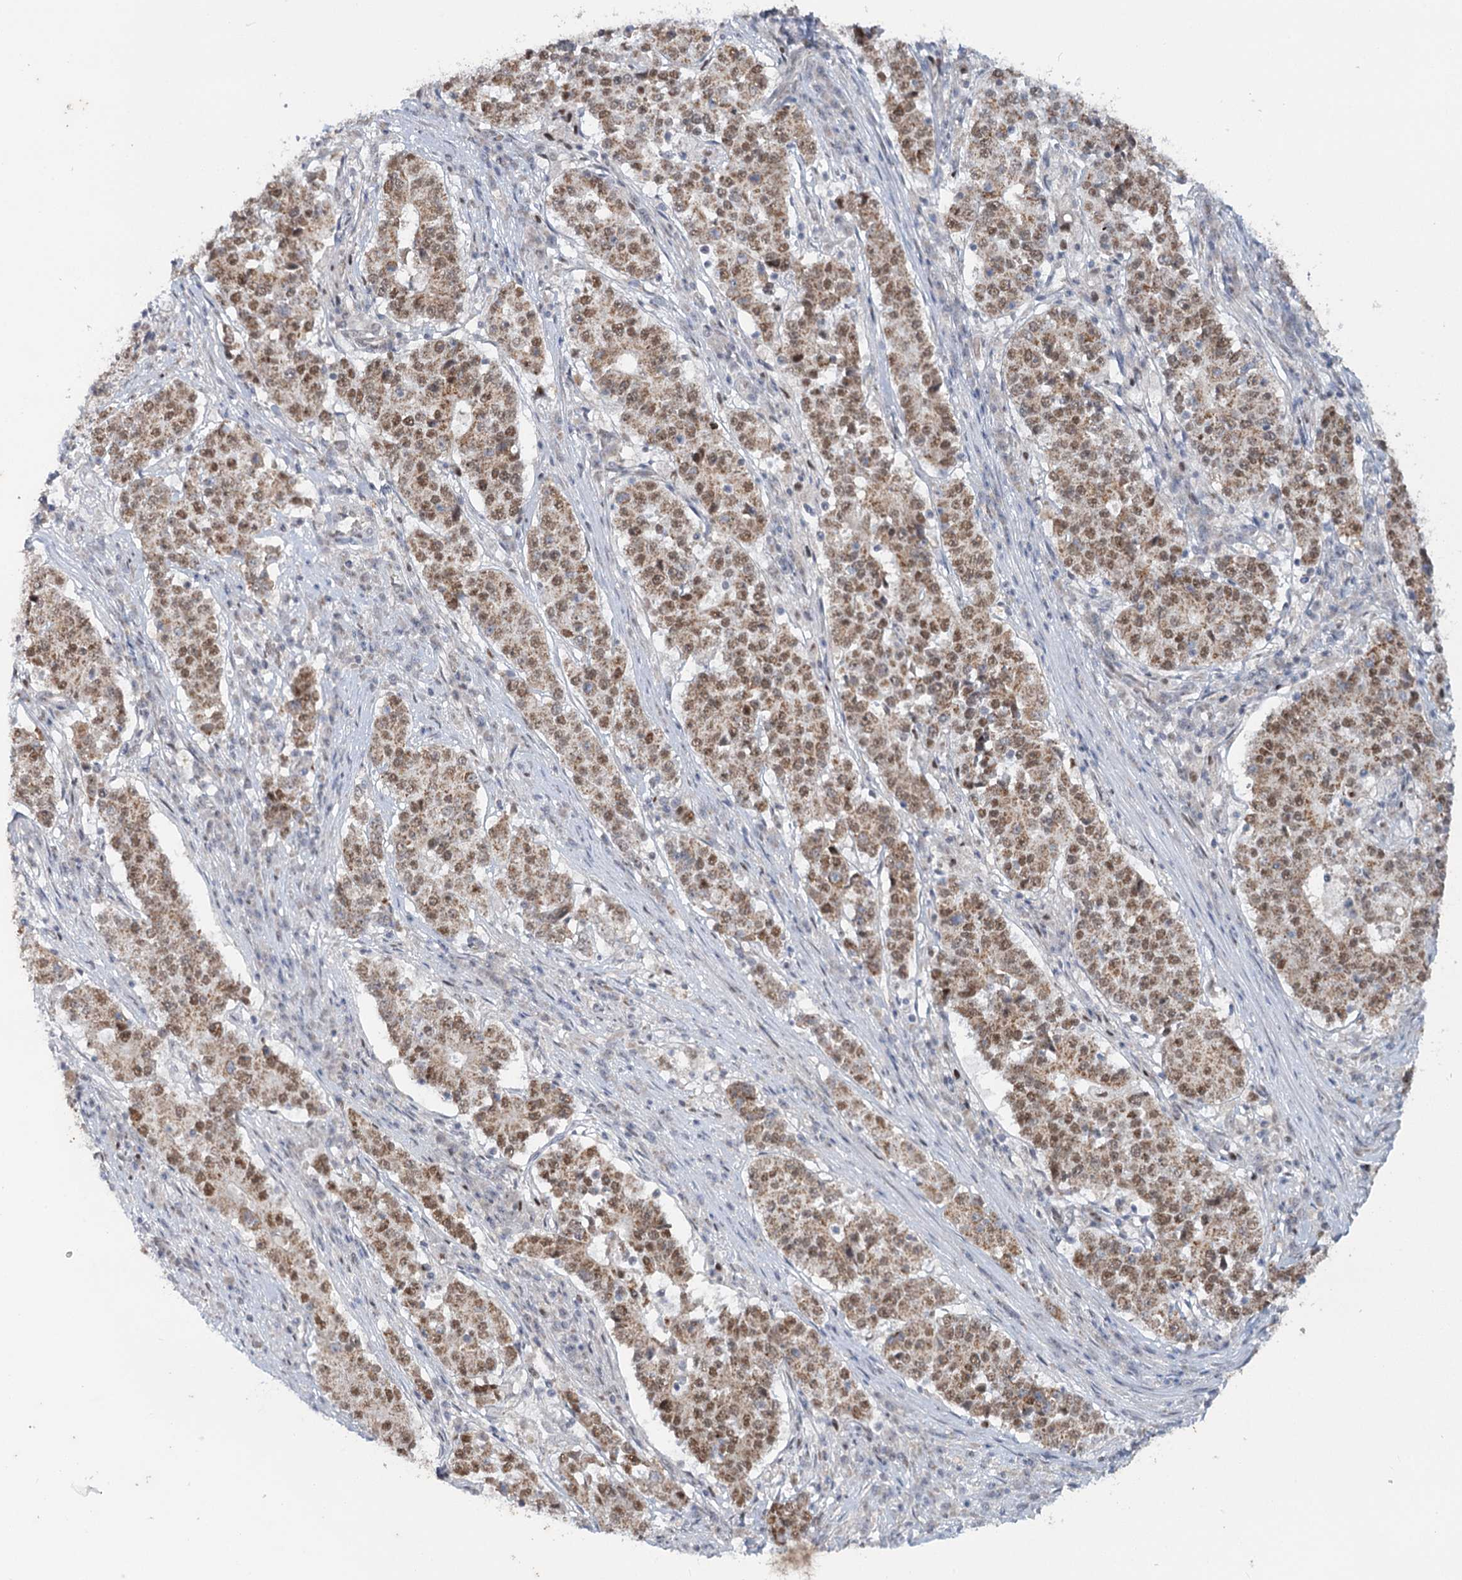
{"staining": {"intensity": "moderate", "quantity": ">75%", "location": "cytoplasmic/membranous,nuclear"}, "tissue": "stomach cancer", "cell_type": "Tumor cells", "image_type": "cancer", "snomed": [{"axis": "morphology", "description": "Adenocarcinoma, NOS"}, {"axis": "topography", "description": "Stomach"}], "caption": "High-power microscopy captured an immunohistochemistry (IHC) photomicrograph of stomach cancer, revealing moderate cytoplasmic/membranous and nuclear positivity in about >75% of tumor cells.", "gene": "MTG1", "patient": {"sex": "male", "age": 59}}